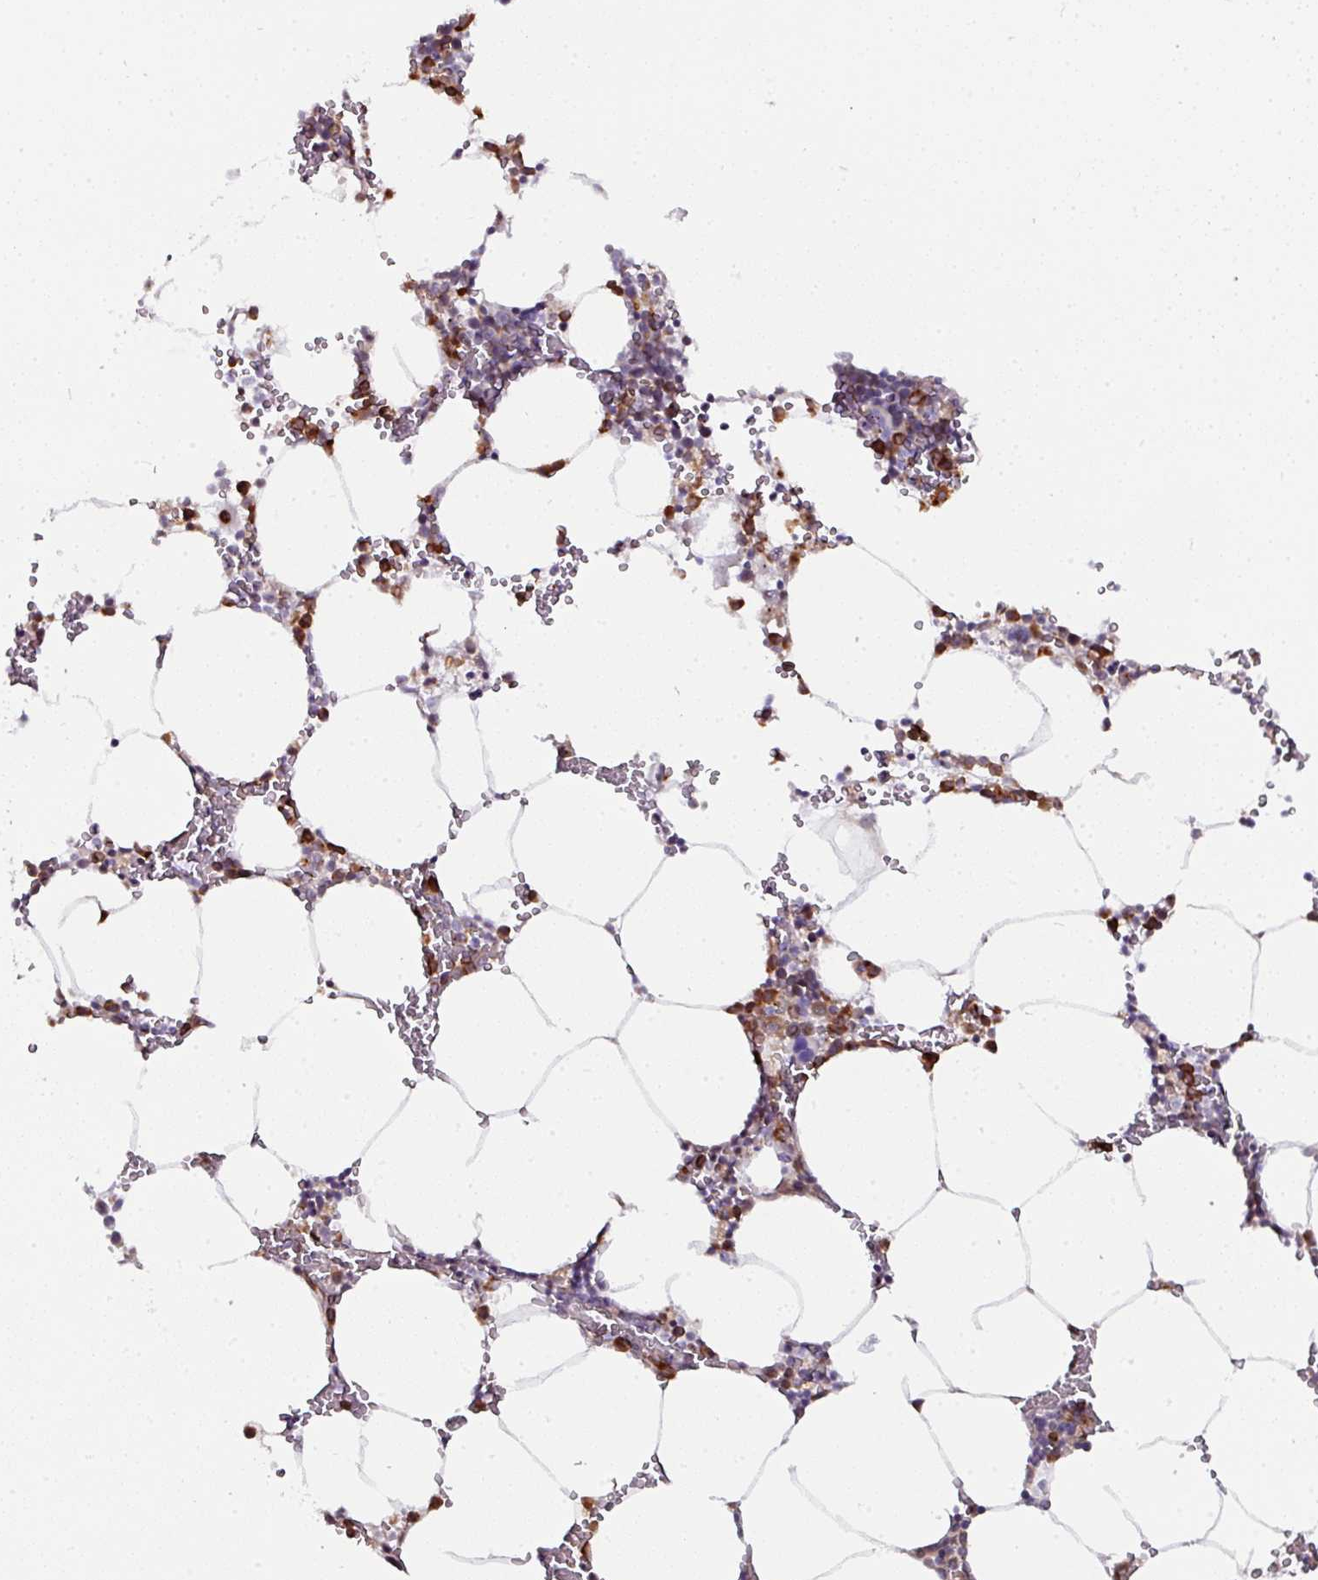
{"staining": {"intensity": "strong", "quantity": "<25%", "location": "cytoplasmic/membranous"}, "tissue": "bone marrow", "cell_type": "Hematopoietic cells", "image_type": "normal", "snomed": [{"axis": "morphology", "description": "Normal tissue, NOS"}, {"axis": "topography", "description": "Bone marrow"}], "caption": "A histopathology image of human bone marrow stained for a protein displays strong cytoplasmic/membranous brown staining in hematopoietic cells. (Brightfield microscopy of DAB IHC at high magnification).", "gene": "APOLD1", "patient": {"sex": "male", "age": 70}}